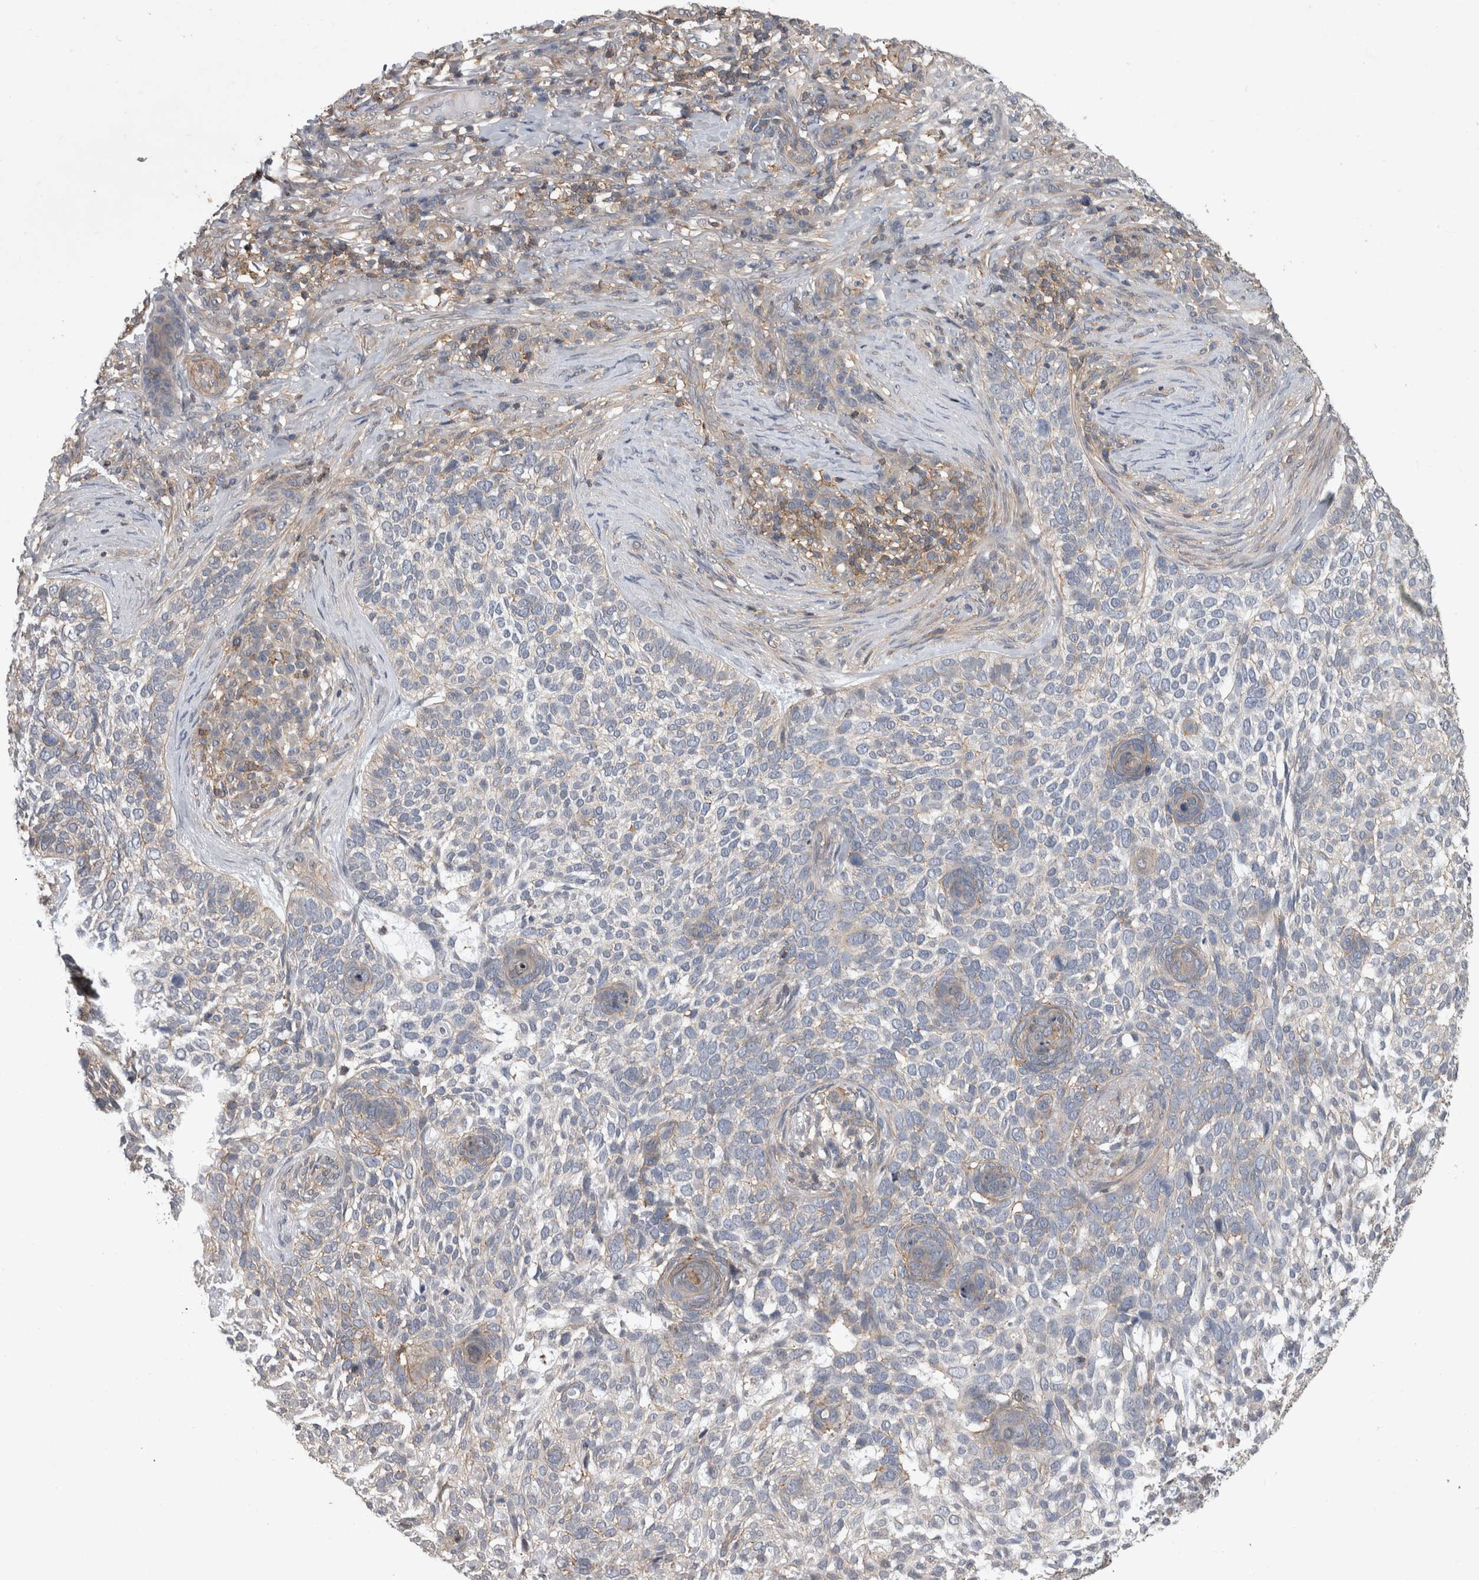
{"staining": {"intensity": "negative", "quantity": "none", "location": "none"}, "tissue": "skin cancer", "cell_type": "Tumor cells", "image_type": "cancer", "snomed": [{"axis": "morphology", "description": "Basal cell carcinoma"}, {"axis": "topography", "description": "Skin"}], "caption": "An immunohistochemistry micrograph of skin cancer is shown. There is no staining in tumor cells of skin cancer. (DAB (3,3'-diaminobenzidine) immunohistochemistry (IHC) with hematoxylin counter stain).", "gene": "SPATA48", "patient": {"sex": "female", "age": 64}}